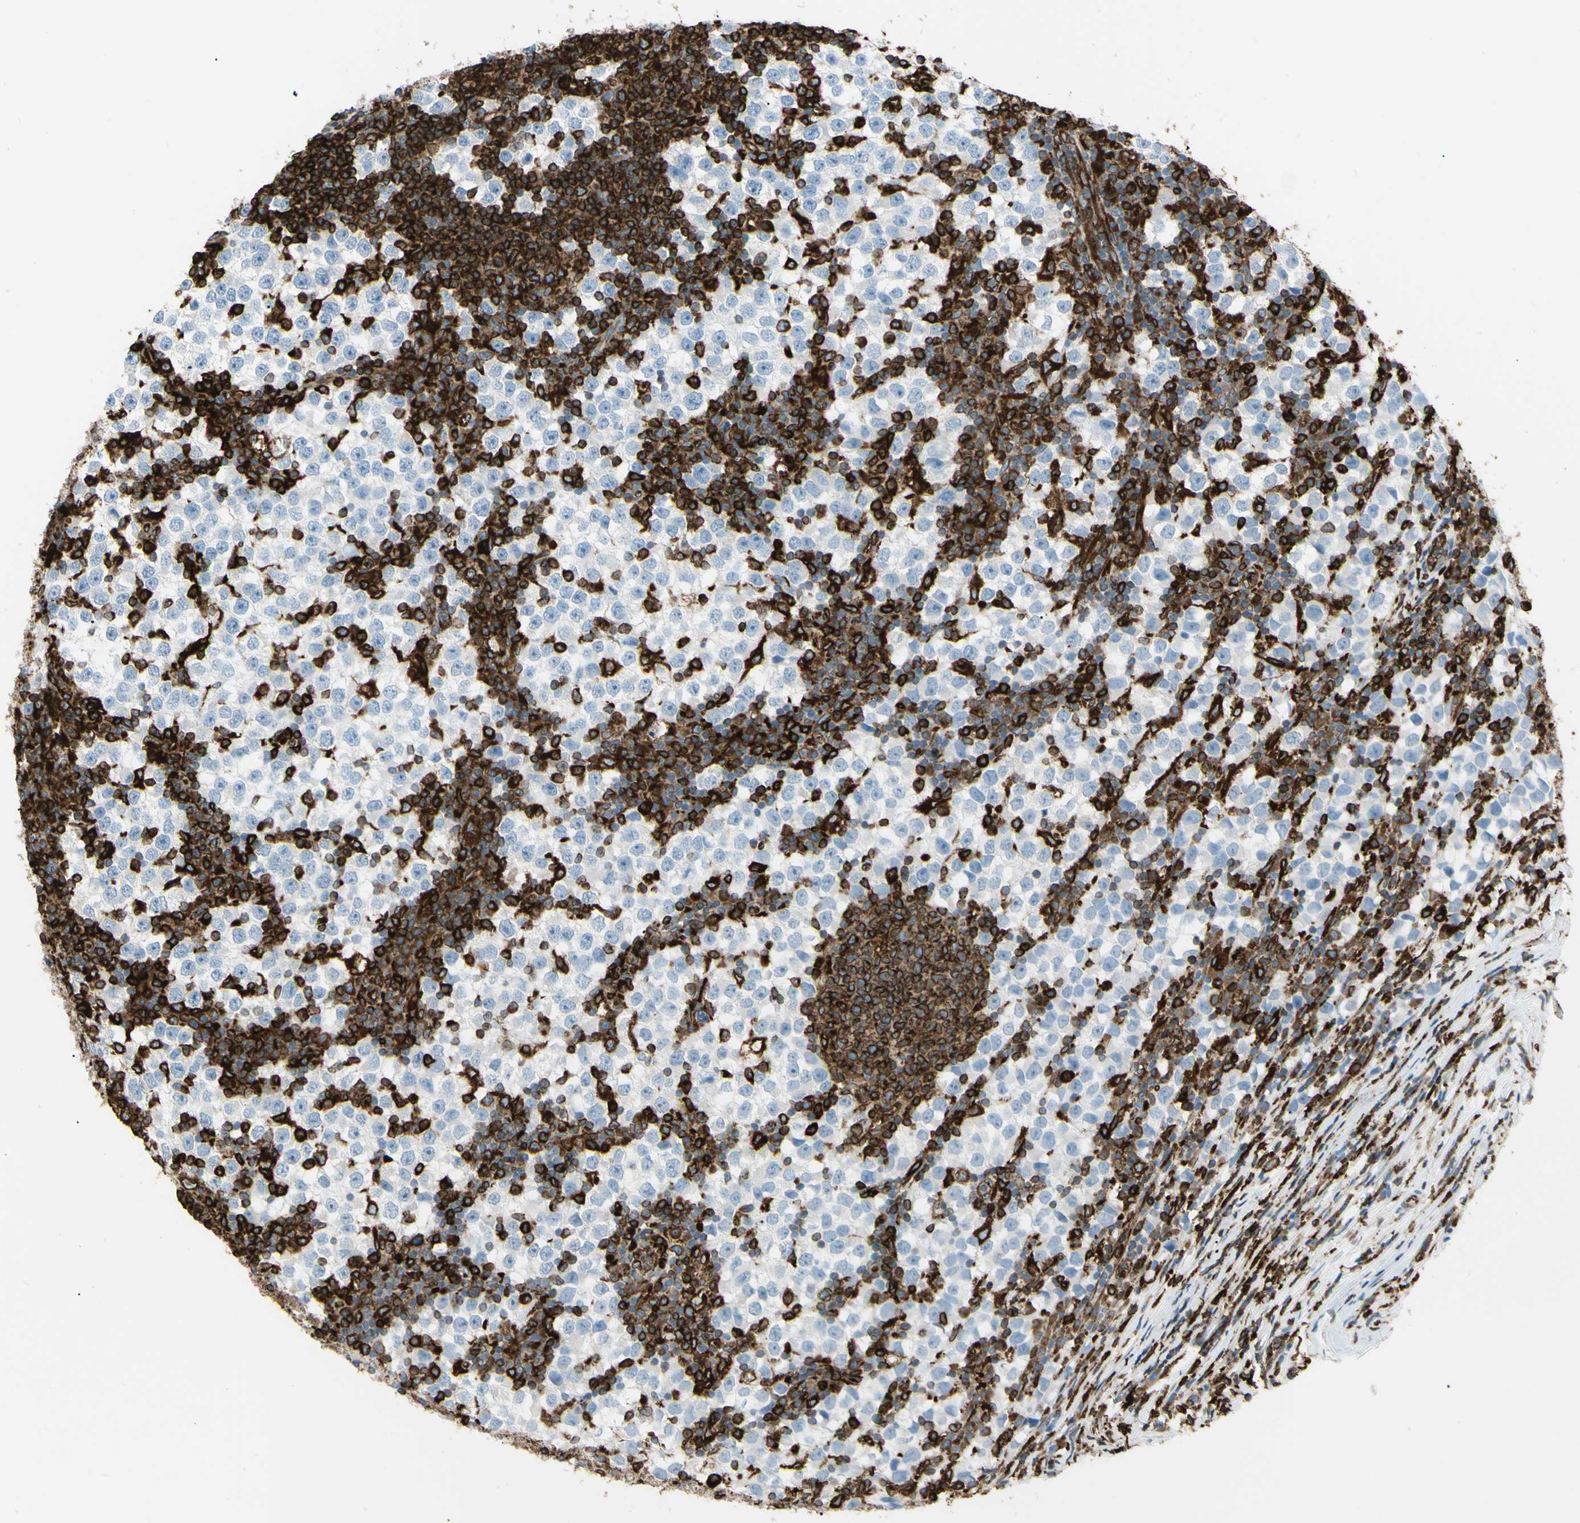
{"staining": {"intensity": "negative", "quantity": "none", "location": "none"}, "tissue": "testis cancer", "cell_type": "Tumor cells", "image_type": "cancer", "snomed": [{"axis": "morphology", "description": "Seminoma, NOS"}, {"axis": "topography", "description": "Testis"}], "caption": "The immunohistochemistry (IHC) photomicrograph has no significant expression in tumor cells of seminoma (testis) tissue.", "gene": "CD74", "patient": {"sex": "male", "age": 65}}